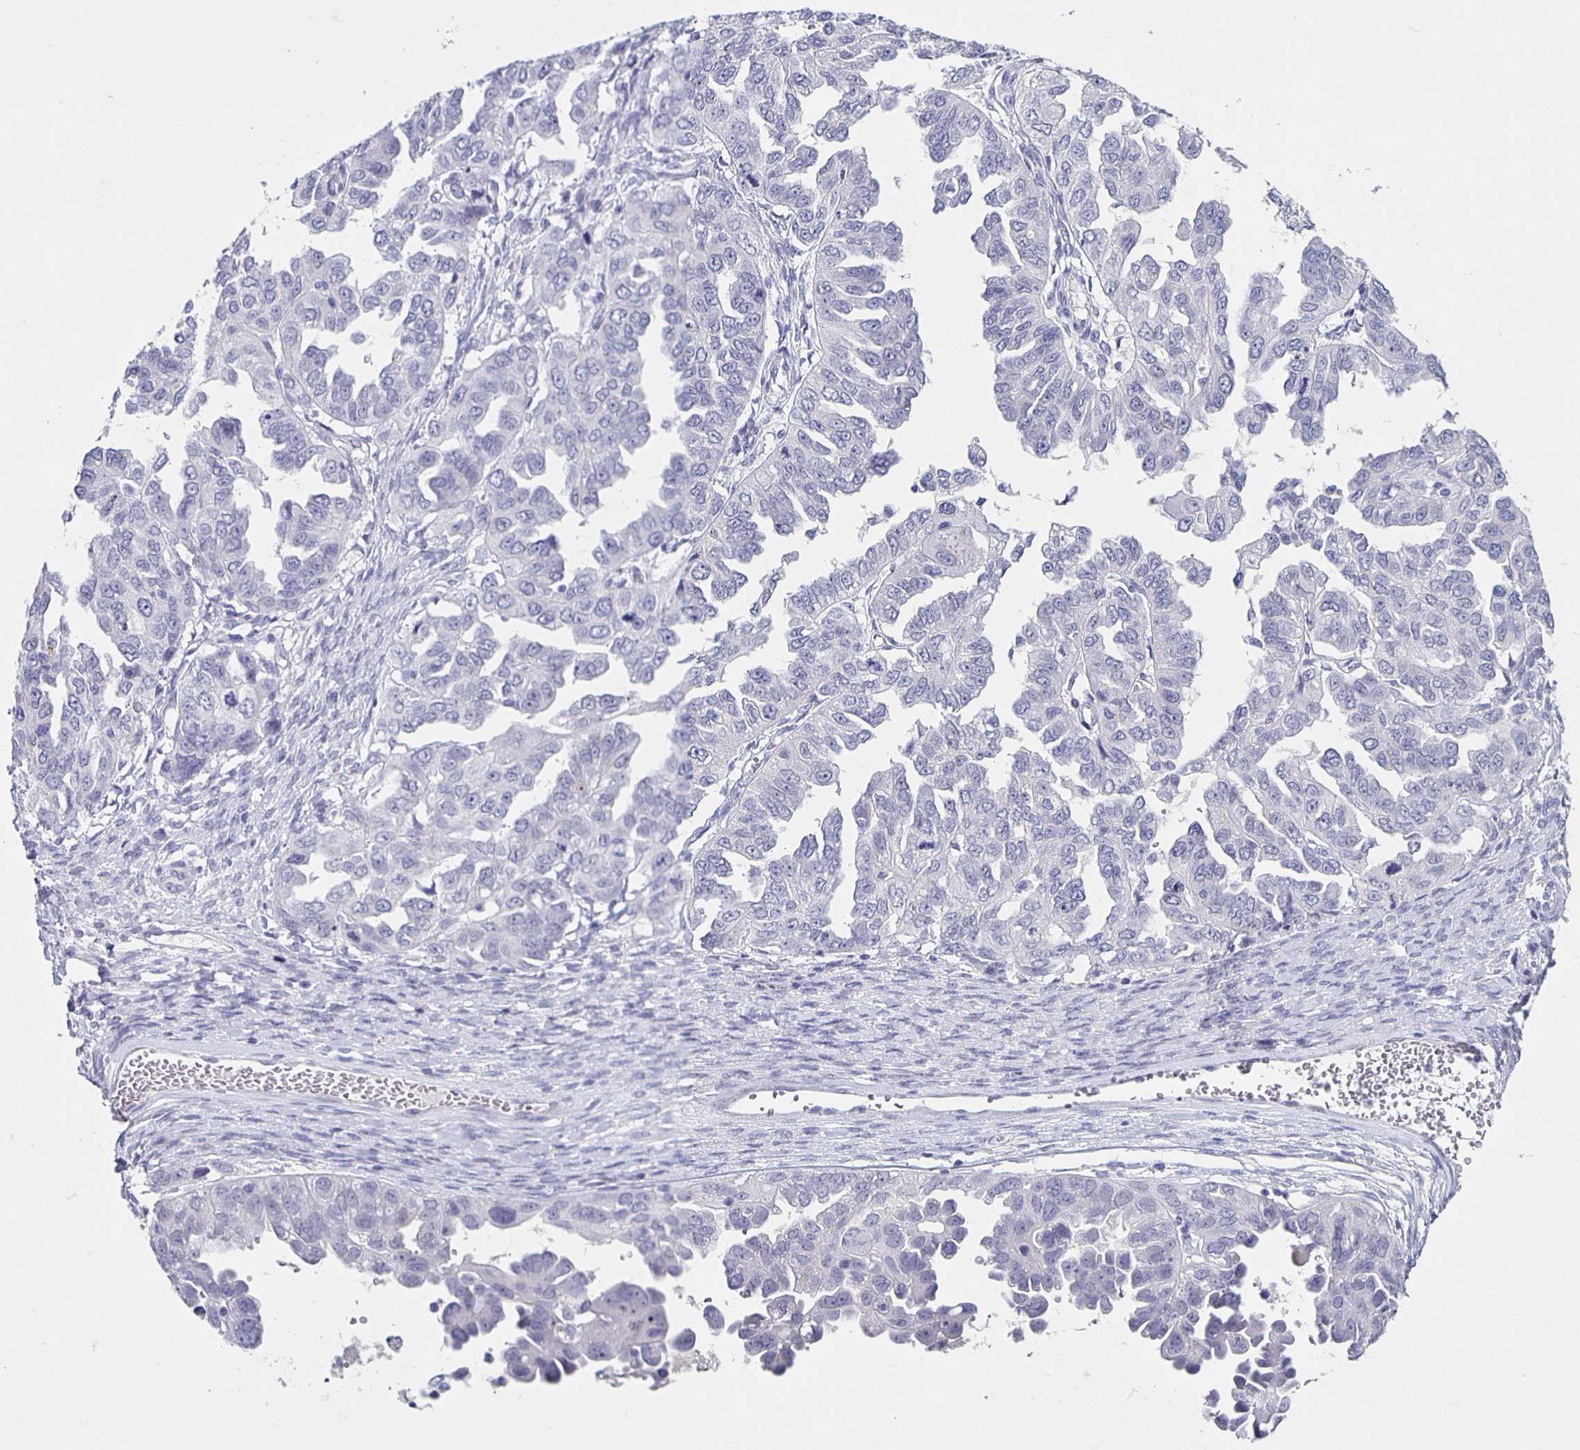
{"staining": {"intensity": "negative", "quantity": "none", "location": "none"}, "tissue": "ovarian cancer", "cell_type": "Tumor cells", "image_type": "cancer", "snomed": [{"axis": "morphology", "description": "Cystadenocarcinoma, serous, NOS"}, {"axis": "topography", "description": "Ovary"}], "caption": "Serous cystadenocarcinoma (ovarian) was stained to show a protein in brown. There is no significant positivity in tumor cells.", "gene": "CARNS1", "patient": {"sex": "female", "age": 53}}